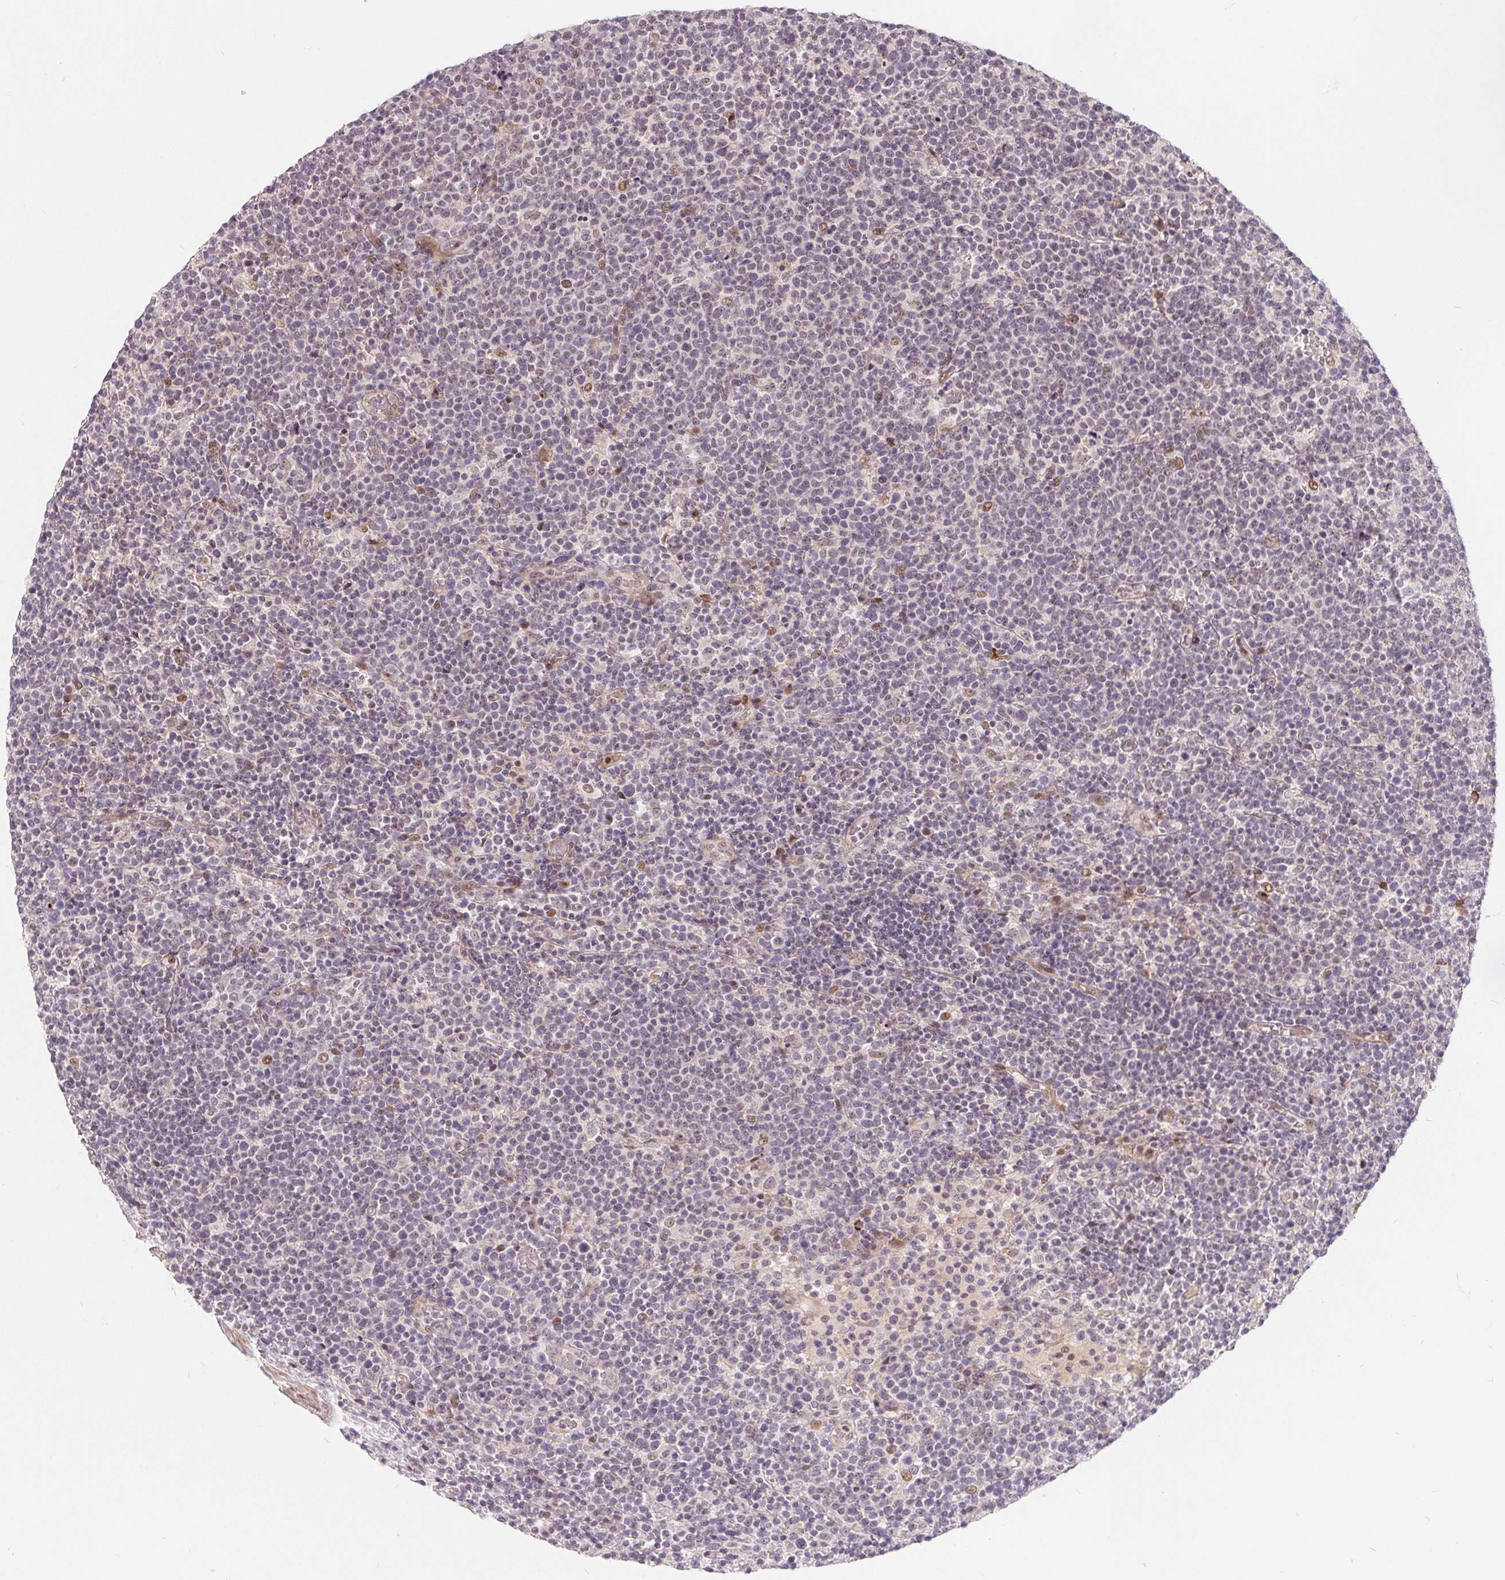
{"staining": {"intensity": "moderate", "quantity": "<25%", "location": "nuclear"}, "tissue": "lymphoma", "cell_type": "Tumor cells", "image_type": "cancer", "snomed": [{"axis": "morphology", "description": "Malignant lymphoma, non-Hodgkin's type, High grade"}, {"axis": "topography", "description": "Lymph node"}], "caption": "High-magnification brightfield microscopy of lymphoma stained with DAB (brown) and counterstained with hematoxylin (blue). tumor cells exhibit moderate nuclear staining is identified in about<25% of cells. The protein is stained brown, and the nuclei are stained in blue (DAB IHC with brightfield microscopy, high magnification).", "gene": "NRG2", "patient": {"sex": "male", "age": 61}}